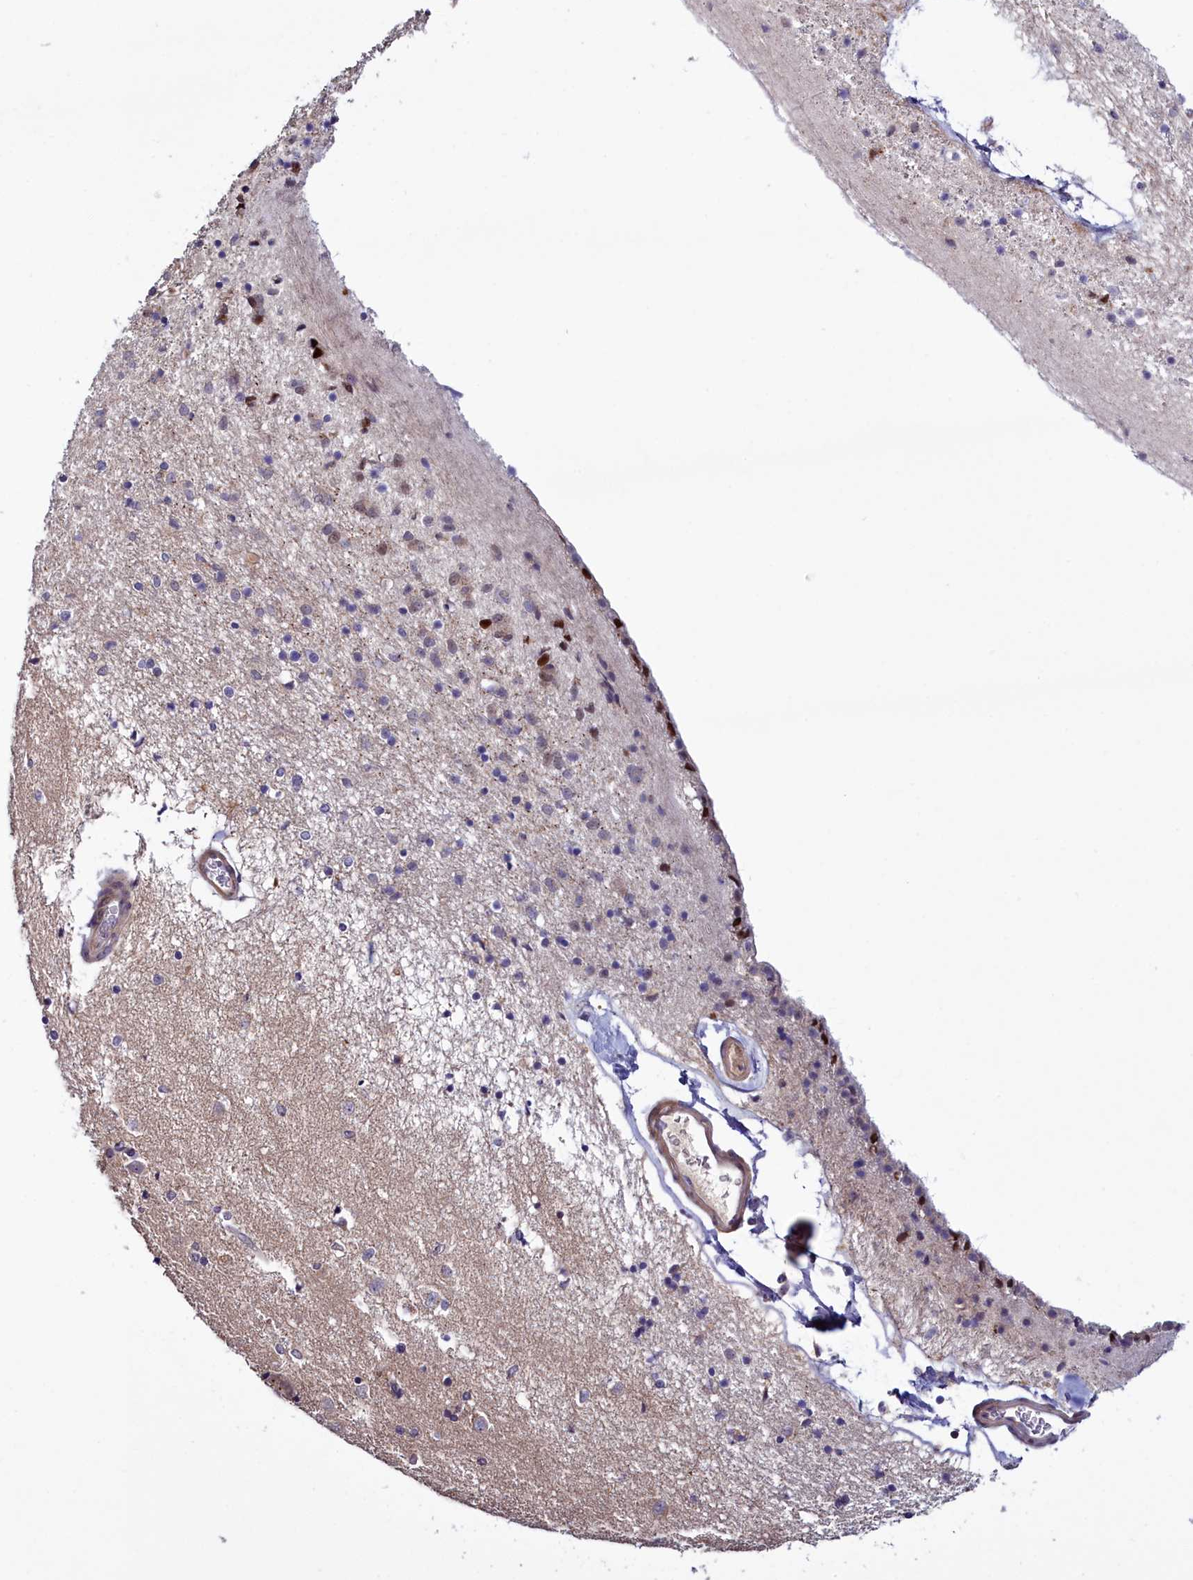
{"staining": {"intensity": "negative", "quantity": "none", "location": "none"}, "tissue": "caudate", "cell_type": "Glial cells", "image_type": "normal", "snomed": [{"axis": "morphology", "description": "Normal tissue, NOS"}, {"axis": "topography", "description": "Lateral ventricle wall"}], "caption": "This is a image of immunohistochemistry staining of benign caudate, which shows no staining in glial cells.", "gene": "NEURL4", "patient": {"sex": "female", "age": 54}}